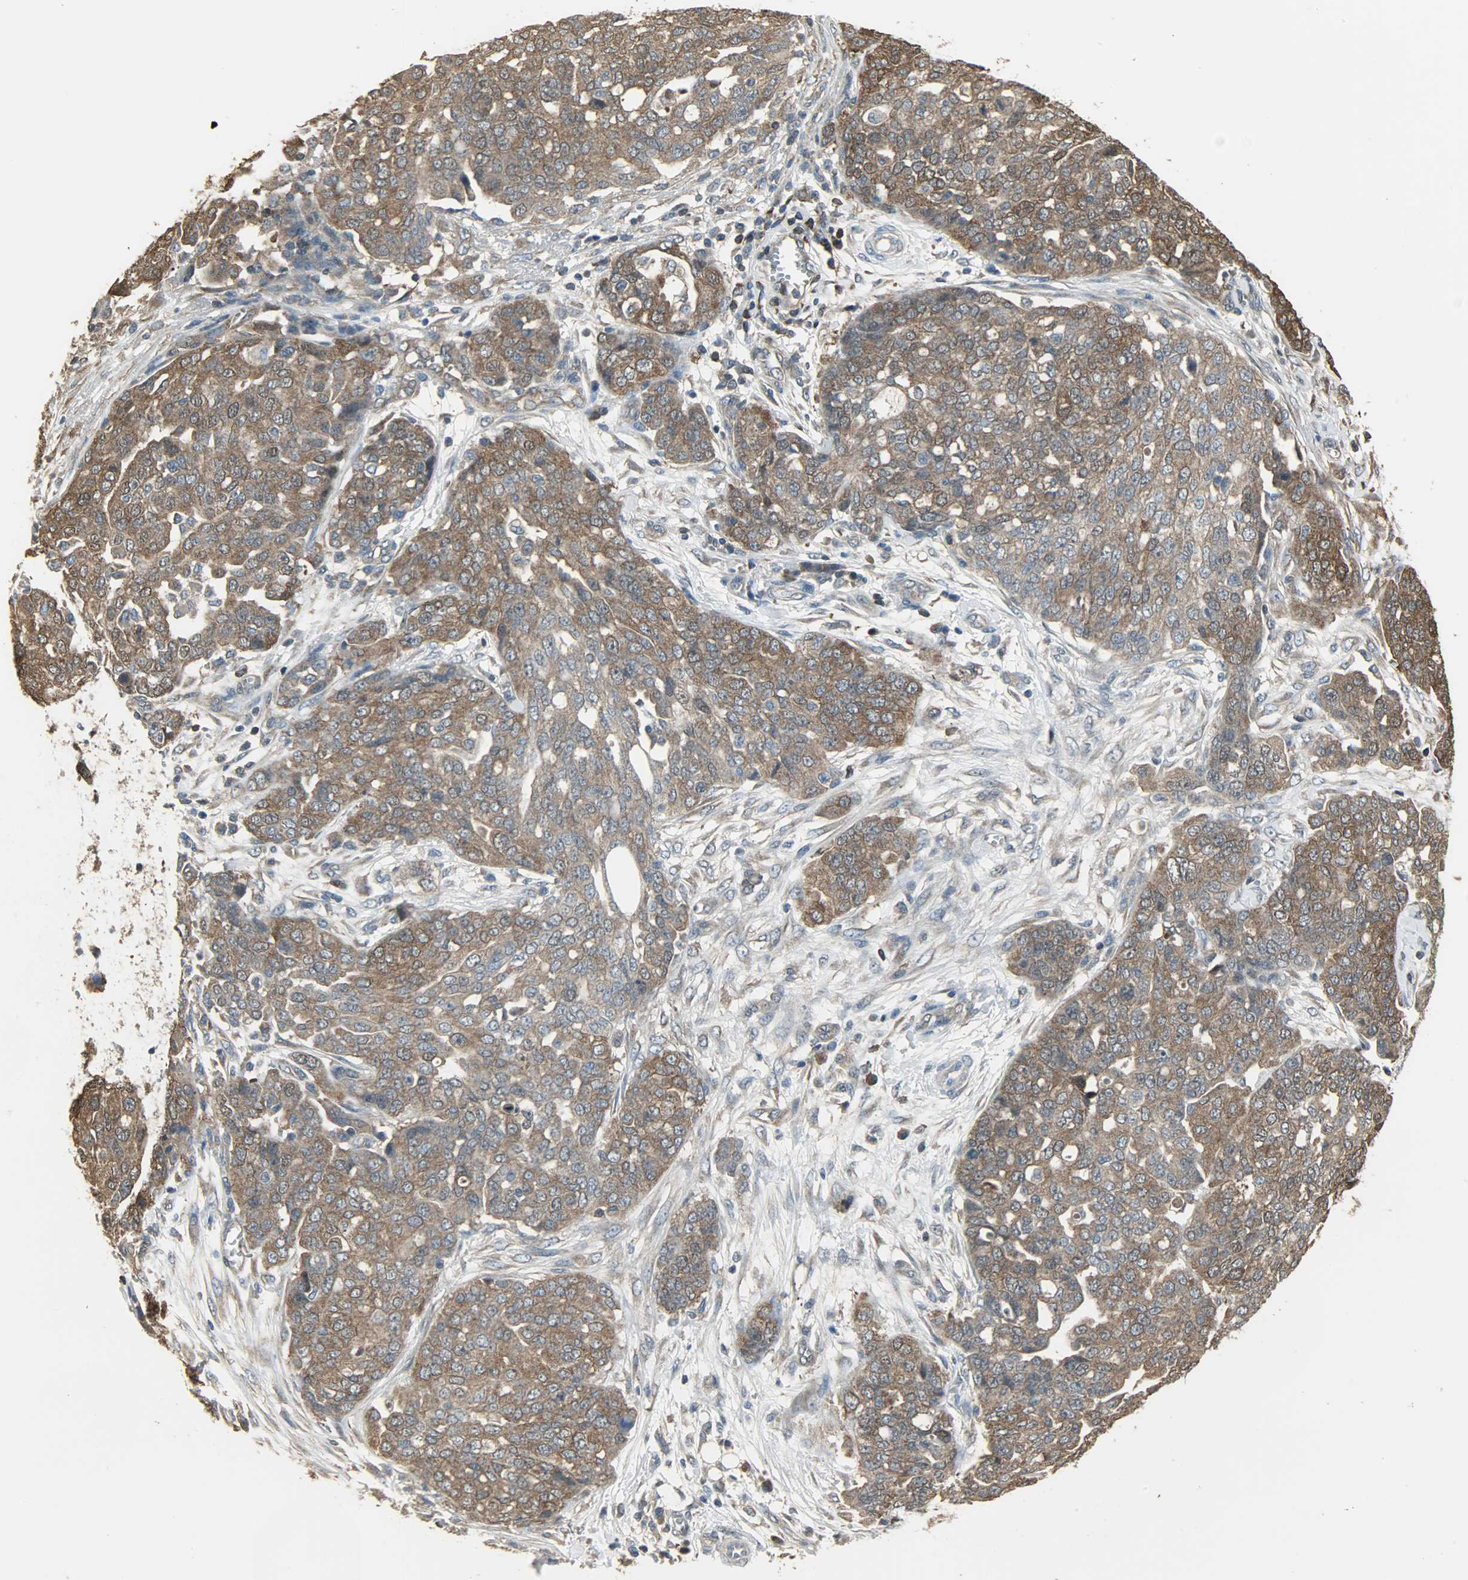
{"staining": {"intensity": "strong", "quantity": ">75%", "location": "cytoplasmic/membranous"}, "tissue": "ovarian cancer", "cell_type": "Tumor cells", "image_type": "cancer", "snomed": [{"axis": "morphology", "description": "Cystadenocarcinoma, serous, NOS"}, {"axis": "topography", "description": "Soft tissue"}, {"axis": "topography", "description": "Ovary"}], "caption": "A histopathology image of human ovarian cancer (serous cystadenocarcinoma) stained for a protein exhibits strong cytoplasmic/membranous brown staining in tumor cells. (DAB (3,3'-diaminobenzidine) = brown stain, brightfield microscopy at high magnification).", "gene": "LDHB", "patient": {"sex": "female", "age": 57}}